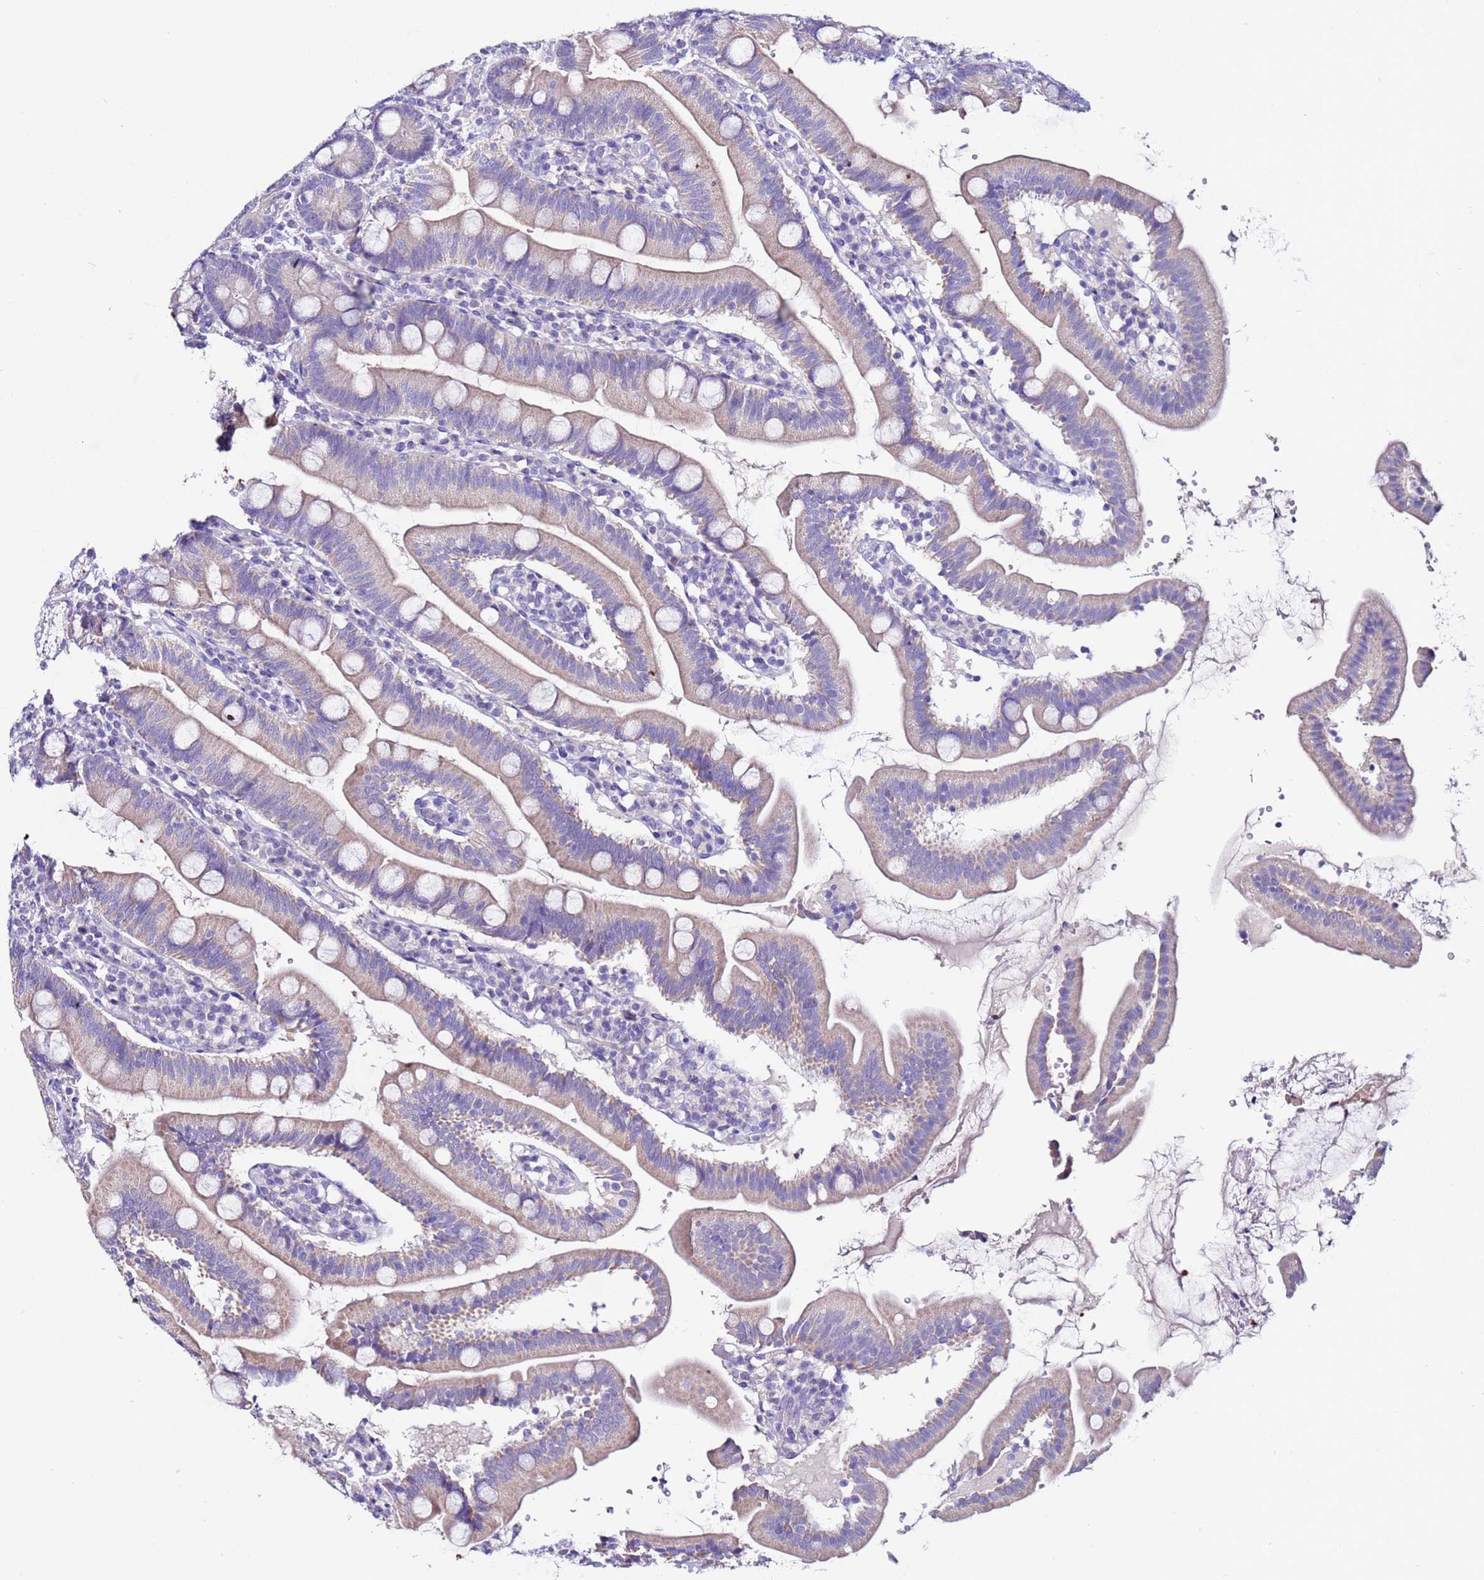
{"staining": {"intensity": "weak", "quantity": "25%-75%", "location": "cytoplasmic/membranous"}, "tissue": "duodenum", "cell_type": "Glandular cells", "image_type": "normal", "snomed": [{"axis": "morphology", "description": "Normal tissue, NOS"}, {"axis": "topography", "description": "Duodenum"}], "caption": "An immunohistochemistry histopathology image of unremarkable tissue is shown. Protein staining in brown labels weak cytoplasmic/membranous positivity in duodenum within glandular cells.", "gene": "MYBPC3", "patient": {"sex": "female", "age": 67}}